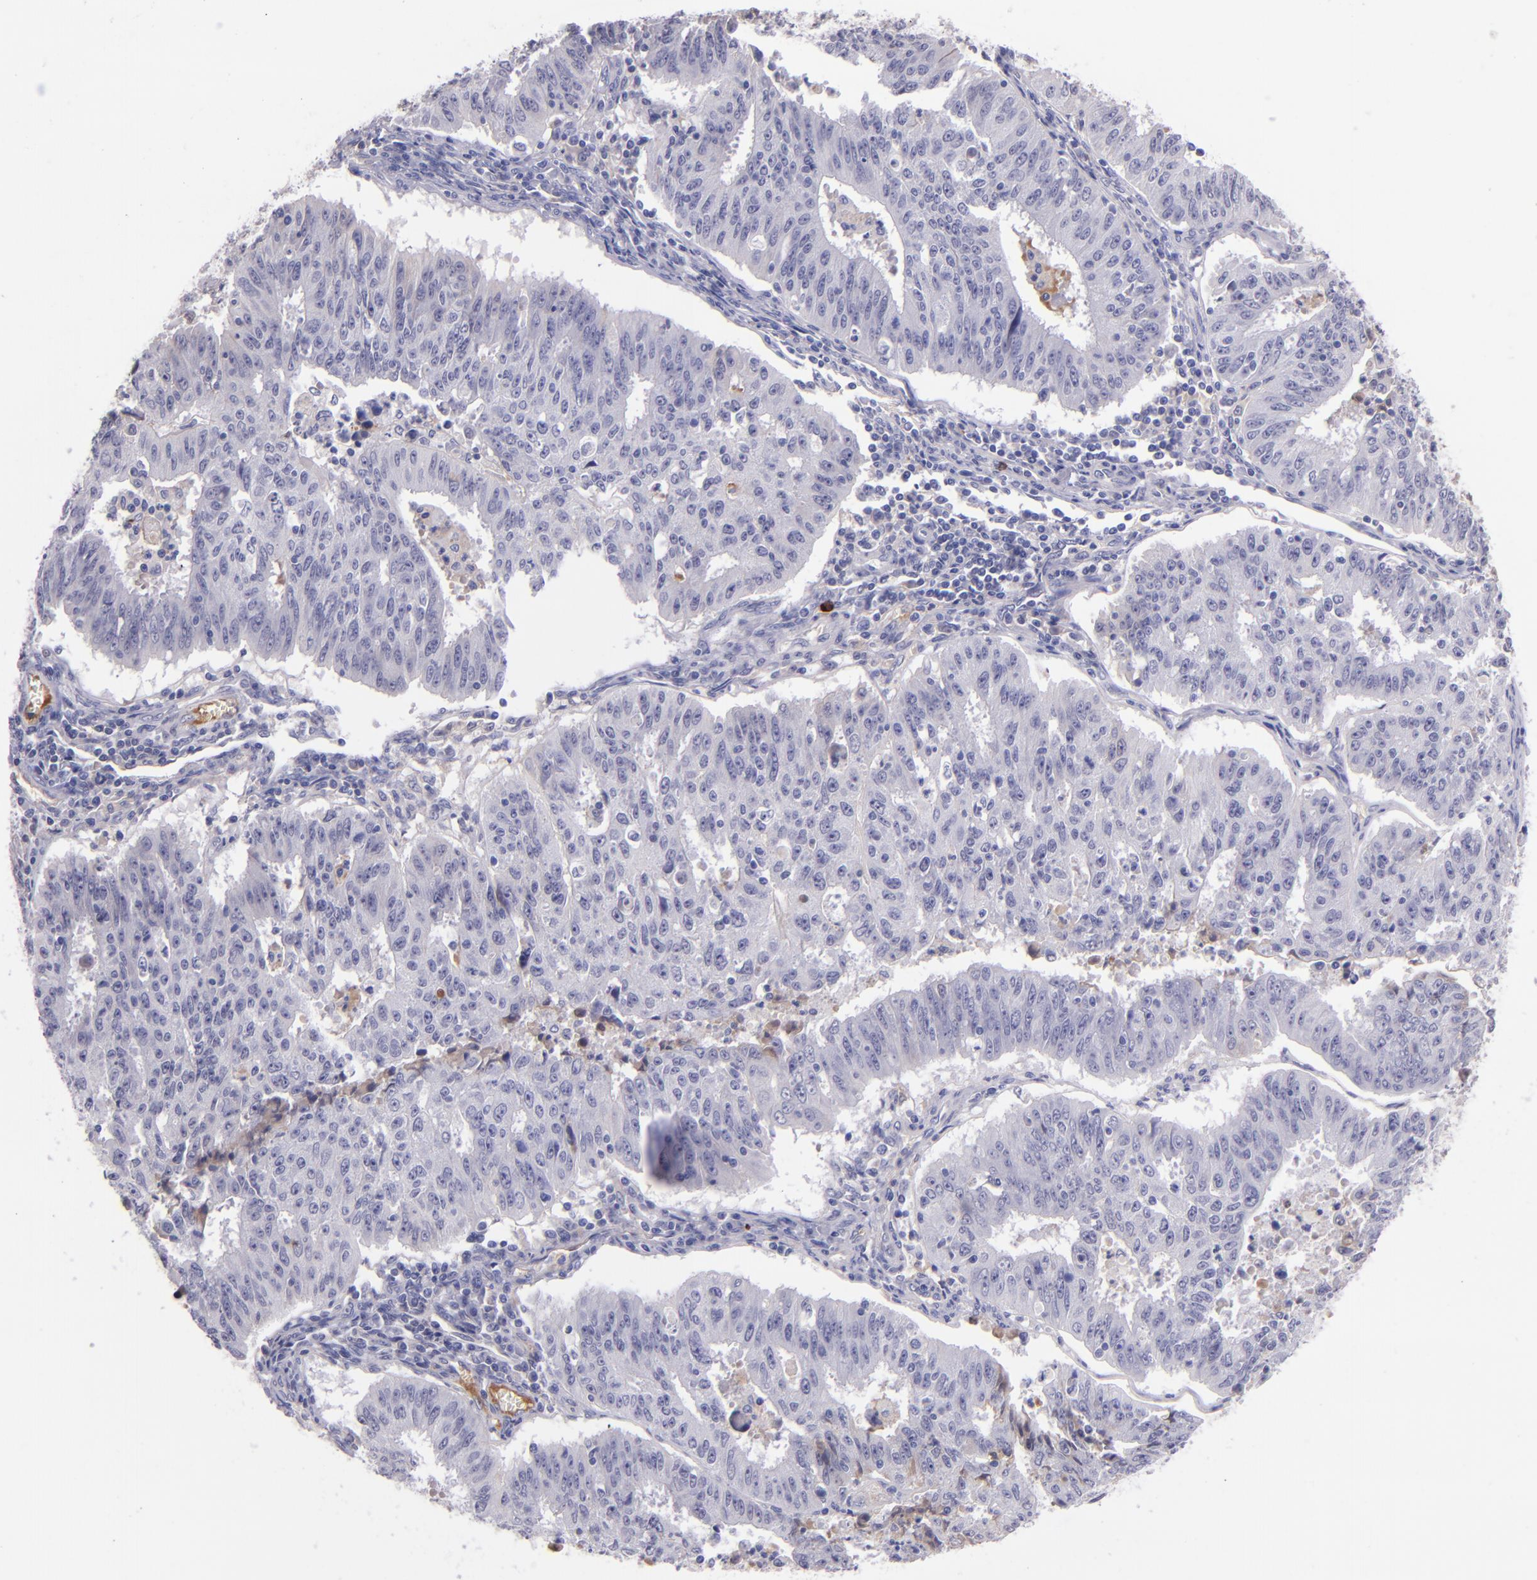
{"staining": {"intensity": "negative", "quantity": "none", "location": "none"}, "tissue": "endometrial cancer", "cell_type": "Tumor cells", "image_type": "cancer", "snomed": [{"axis": "morphology", "description": "Adenocarcinoma, NOS"}, {"axis": "topography", "description": "Endometrium"}], "caption": "This photomicrograph is of adenocarcinoma (endometrial) stained with IHC to label a protein in brown with the nuclei are counter-stained blue. There is no positivity in tumor cells.", "gene": "KNG1", "patient": {"sex": "female", "age": 42}}